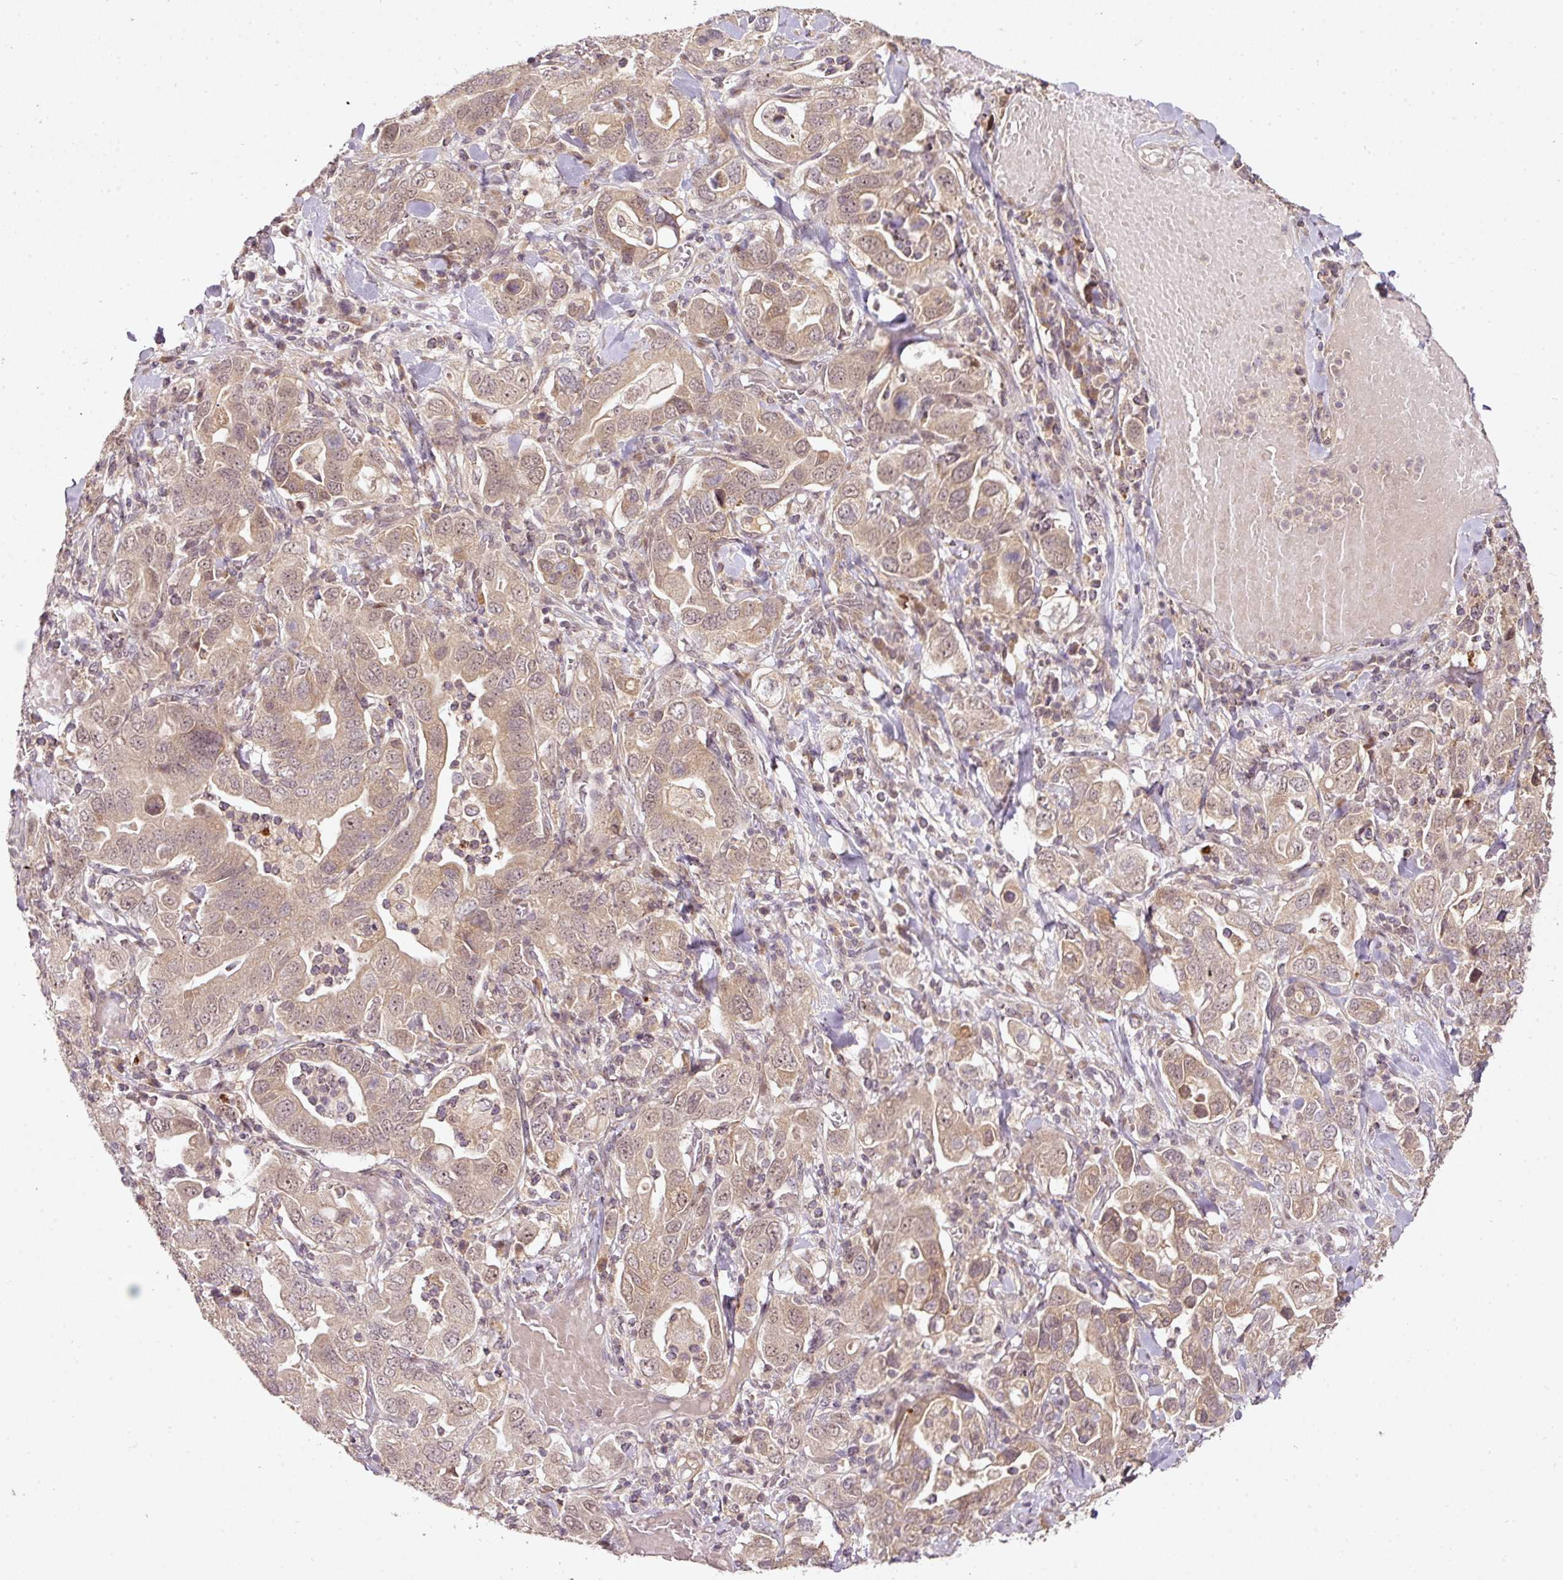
{"staining": {"intensity": "moderate", "quantity": ">75%", "location": "cytoplasmic/membranous,nuclear"}, "tissue": "stomach cancer", "cell_type": "Tumor cells", "image_type": "cancer", "snomed": [{"axis": "morphology", "description": "Adenocarcinoma, NOS"}, {"axis": "topography", "description": "Stomach, upper"}, {"axis": "topography", "description": "Stomach"}], "caption": "Stomach adenocarcinoma tissue displays moderate cytoplasmic/membranous and nuclear expression in approximately >75% of tumor cells, visualized by immunohistochemistry.", "gene": "PCDHB1", "patient": {"sex": "male", "age": 62}}